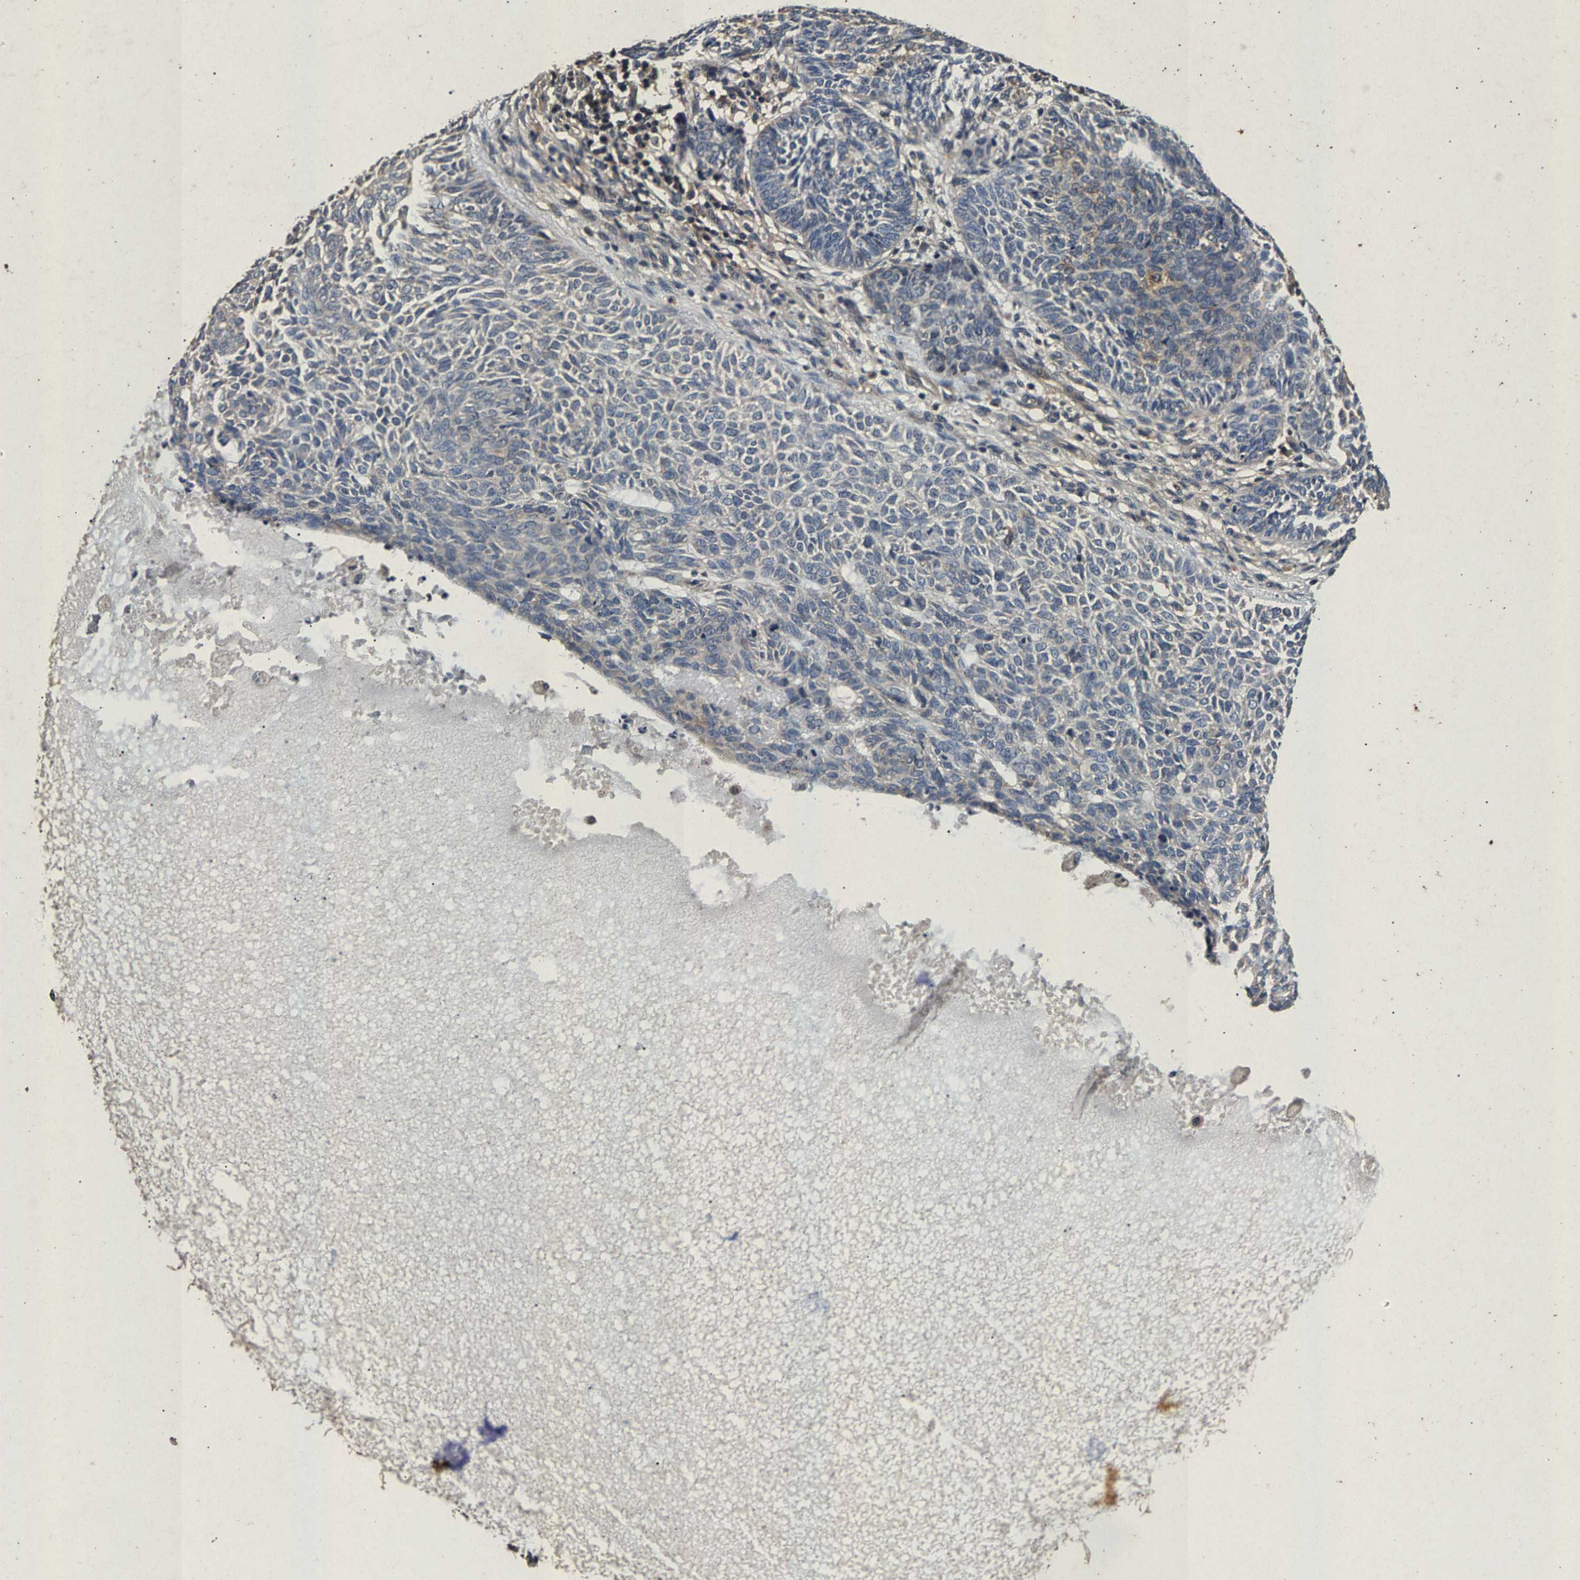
{"staining": {"intensity": "weak", "quantity": "<25%", "location": "cytoplasmic/membranous"}, "tissue": "skin cancer", "cell_type": "Tumor cells", "image_type": "cancer", "snomed": [{"axis": "morphology", "description": "Basal cell carcinoma"}, {"axis": "topography", "description": "Skin"}], "caption": "An immunohistochemistry histopathology image of basal cell carcinoma (skin) is shown. There is no staining in tumor cells of basal cell carcinoma (skin).", "gene": "PPP1CC", "patient": {"sex": "male", "age": 87}}